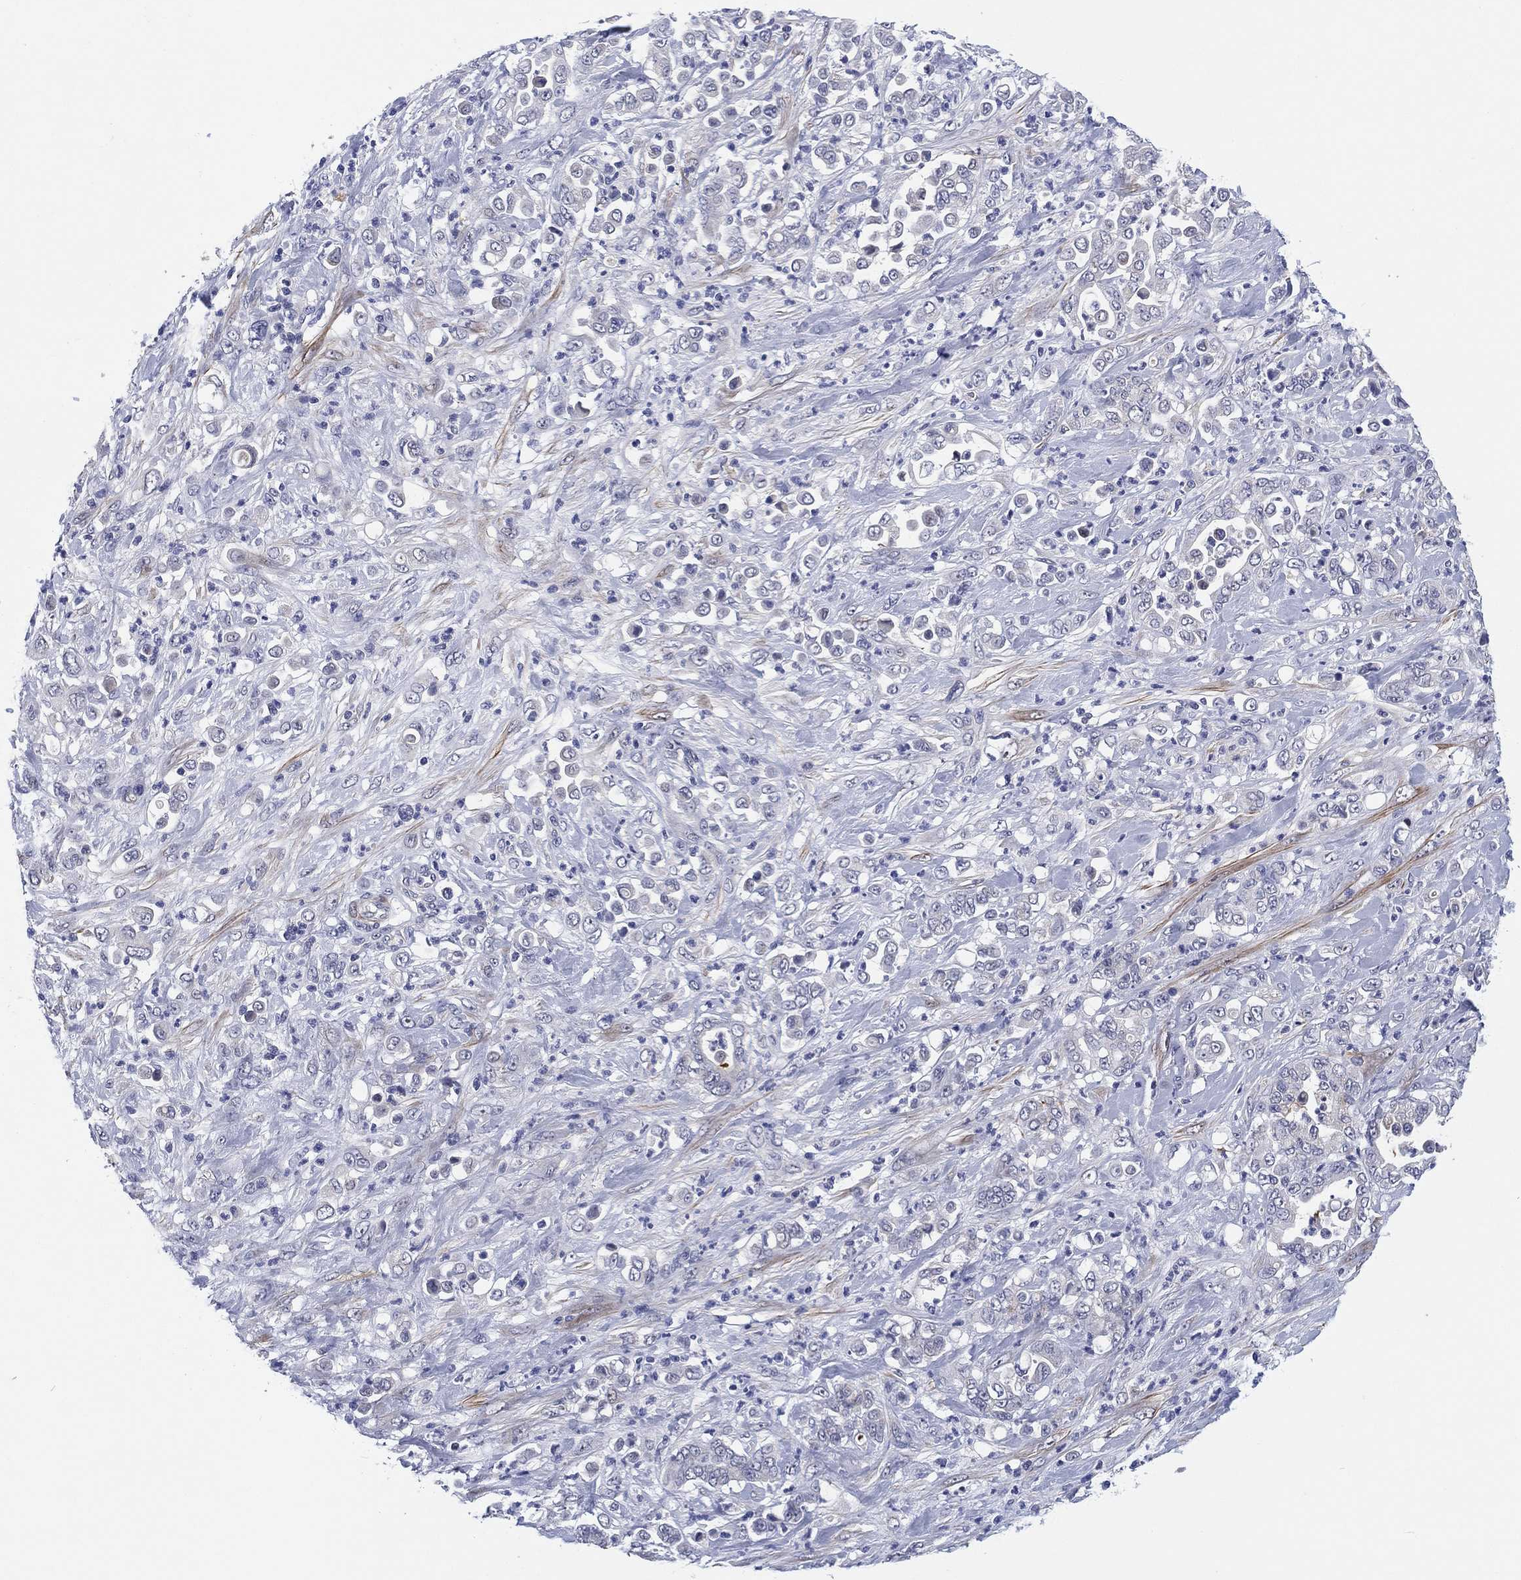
{"staining": {"intensity": "negative", "quantity": "none", "location": "none"}, "tissue": "stomach cancer", "cell_type": "Tumor cells", "image_type": "cancer", "snomed": [{"axis": "morphology", "description": "Adenocarcinoma, NOS"}, {"axis": "topography", "description": "Stomach"}], "caption": "There is no significant staining in tumor cells of stomach cancer (adenocarcinoma). (IHC, brightfield microscopy, high magnification).", "gene": "CLIP3", "patient": {"sex": "female", "age": 79}}